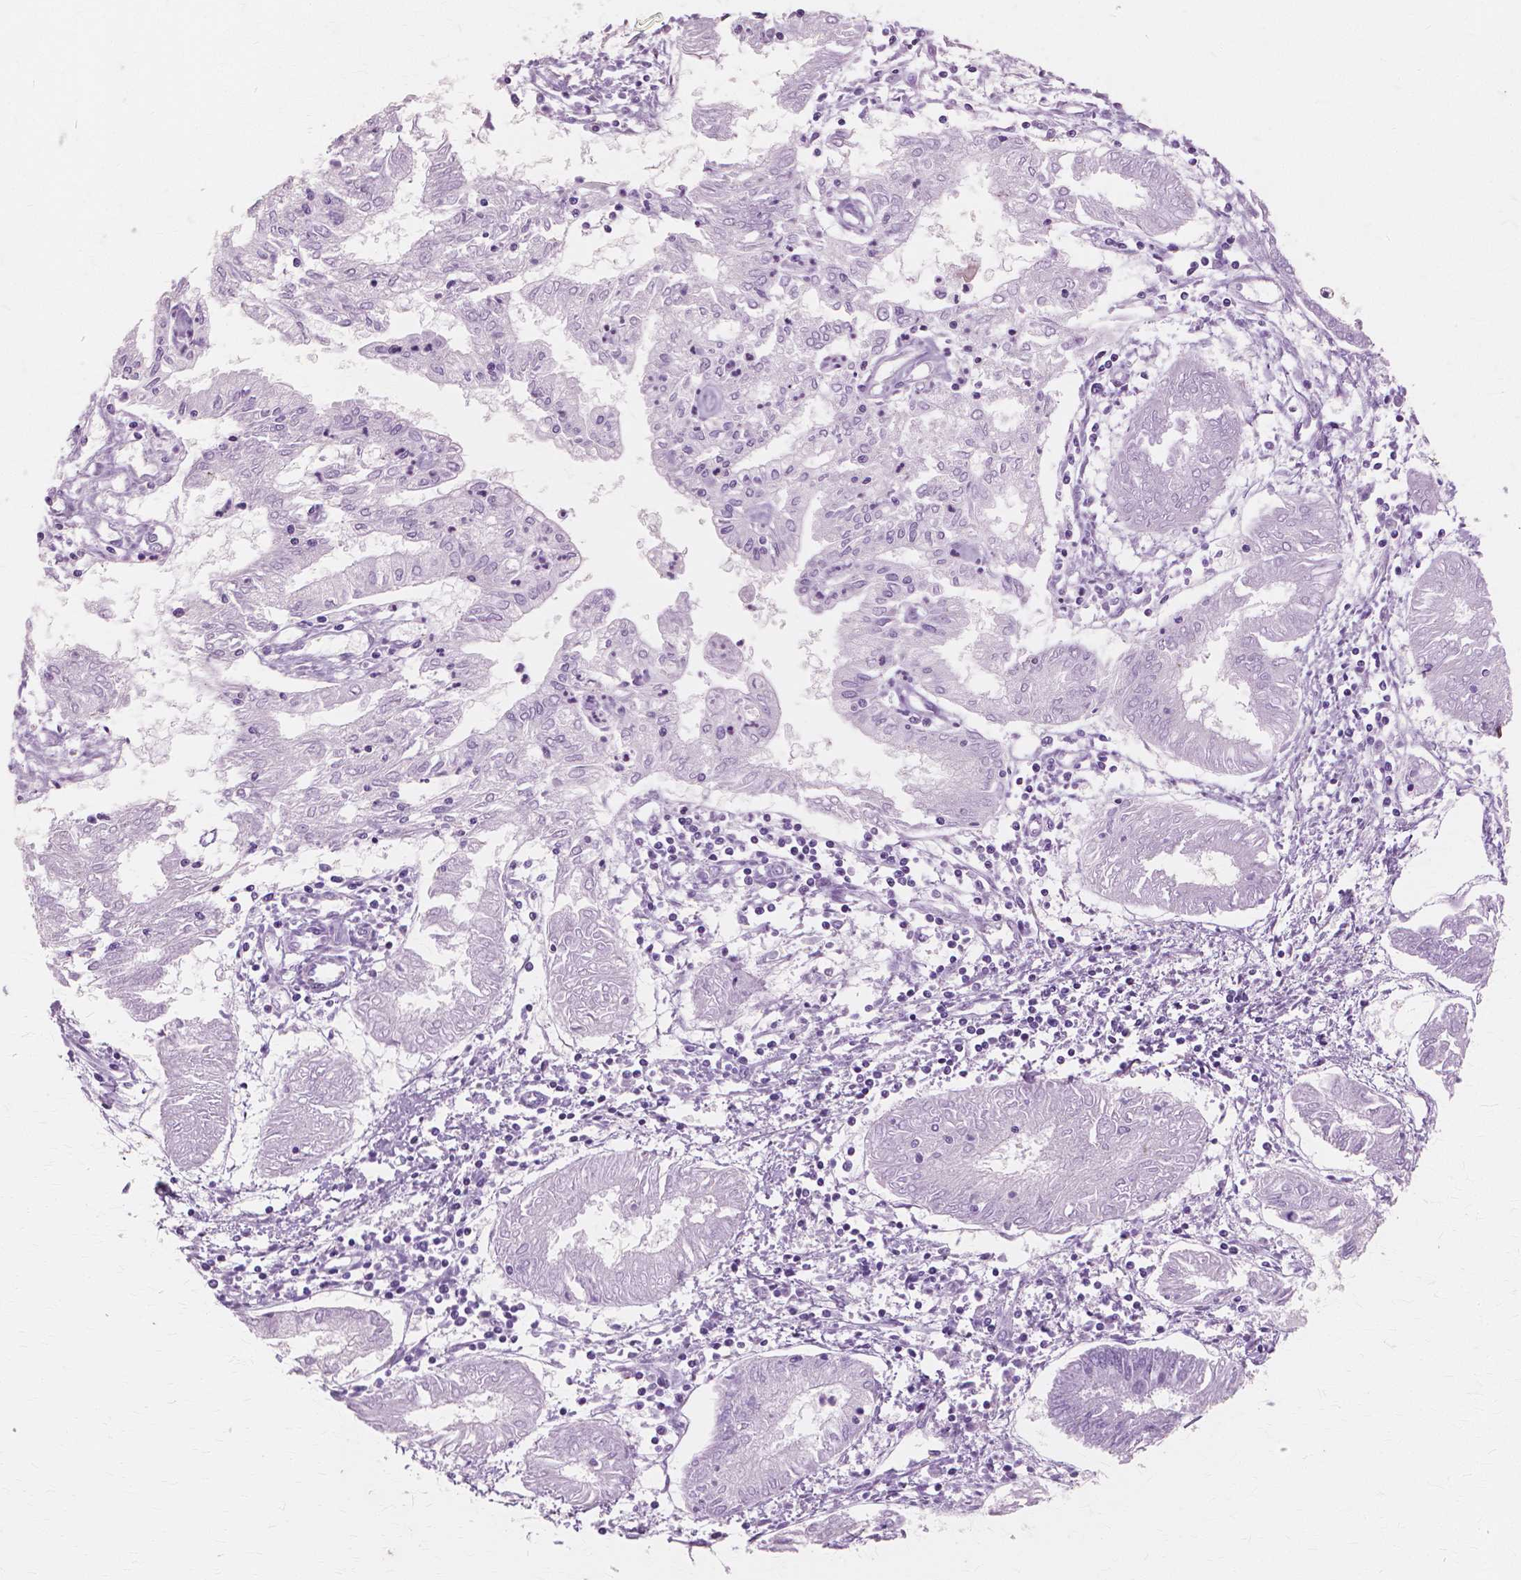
{"staining": {"intensity": "negative", "quantity": "none", "location": "none"}, "tissue": "endometrial cancer", "cell_type": "Tumor cells", "image_type": "cancer", "snomed": [{"axis": "morphology", "description": "Adenocarcinoma, NOS"}, {"axis": "topography", "description": "Endometrium"}], "caption": "This image is of endometrial adenocarcinoma stained with immunohistochemistry to label a protein in brown with the nuclei are counter-stained blue. There is no positivity in tumor cells.", "gene": "SFTPD", "patient": {"sex": "female", "age": 68}}